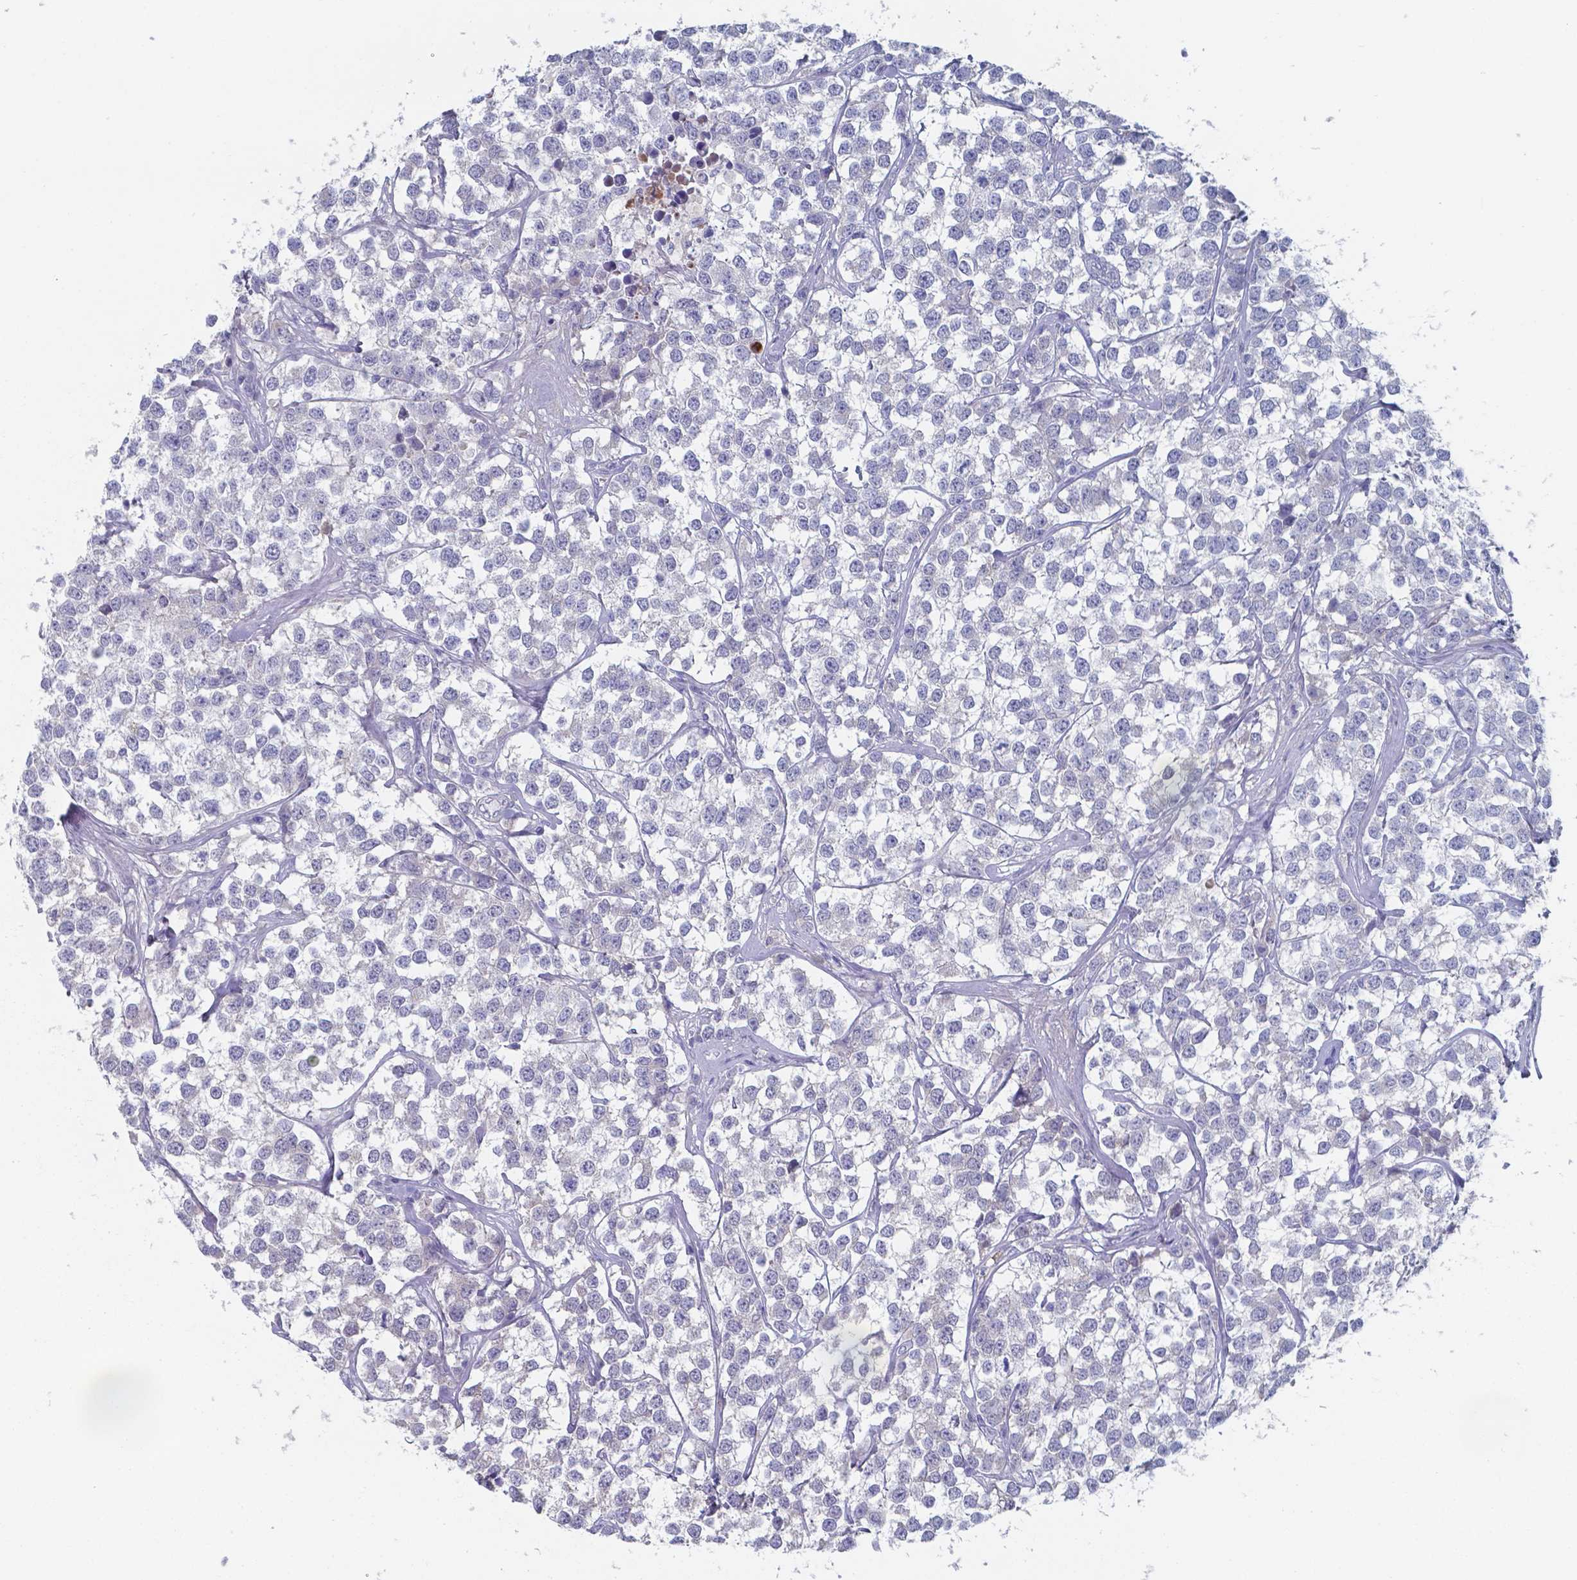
{"staining": {"intensity": "negative", "quantity": "none", "location": "none"}, "tissue": "testis cancer", "cell_type": "Tumor cells", "image_type": "cancer", "snomed": [{"axis": "morphology", "description": "Seminoma, NOS"}, {"axis": "topography", "description": "Testis"}], "caption": "High power microscopy photomicrograph of an immunohistochemistry histopathology image of testis cancer (seminoma), revealing no significant expression in tumor cells.", "gene": "BTBD17", "patient": {"sex": "male", "age": 59}}